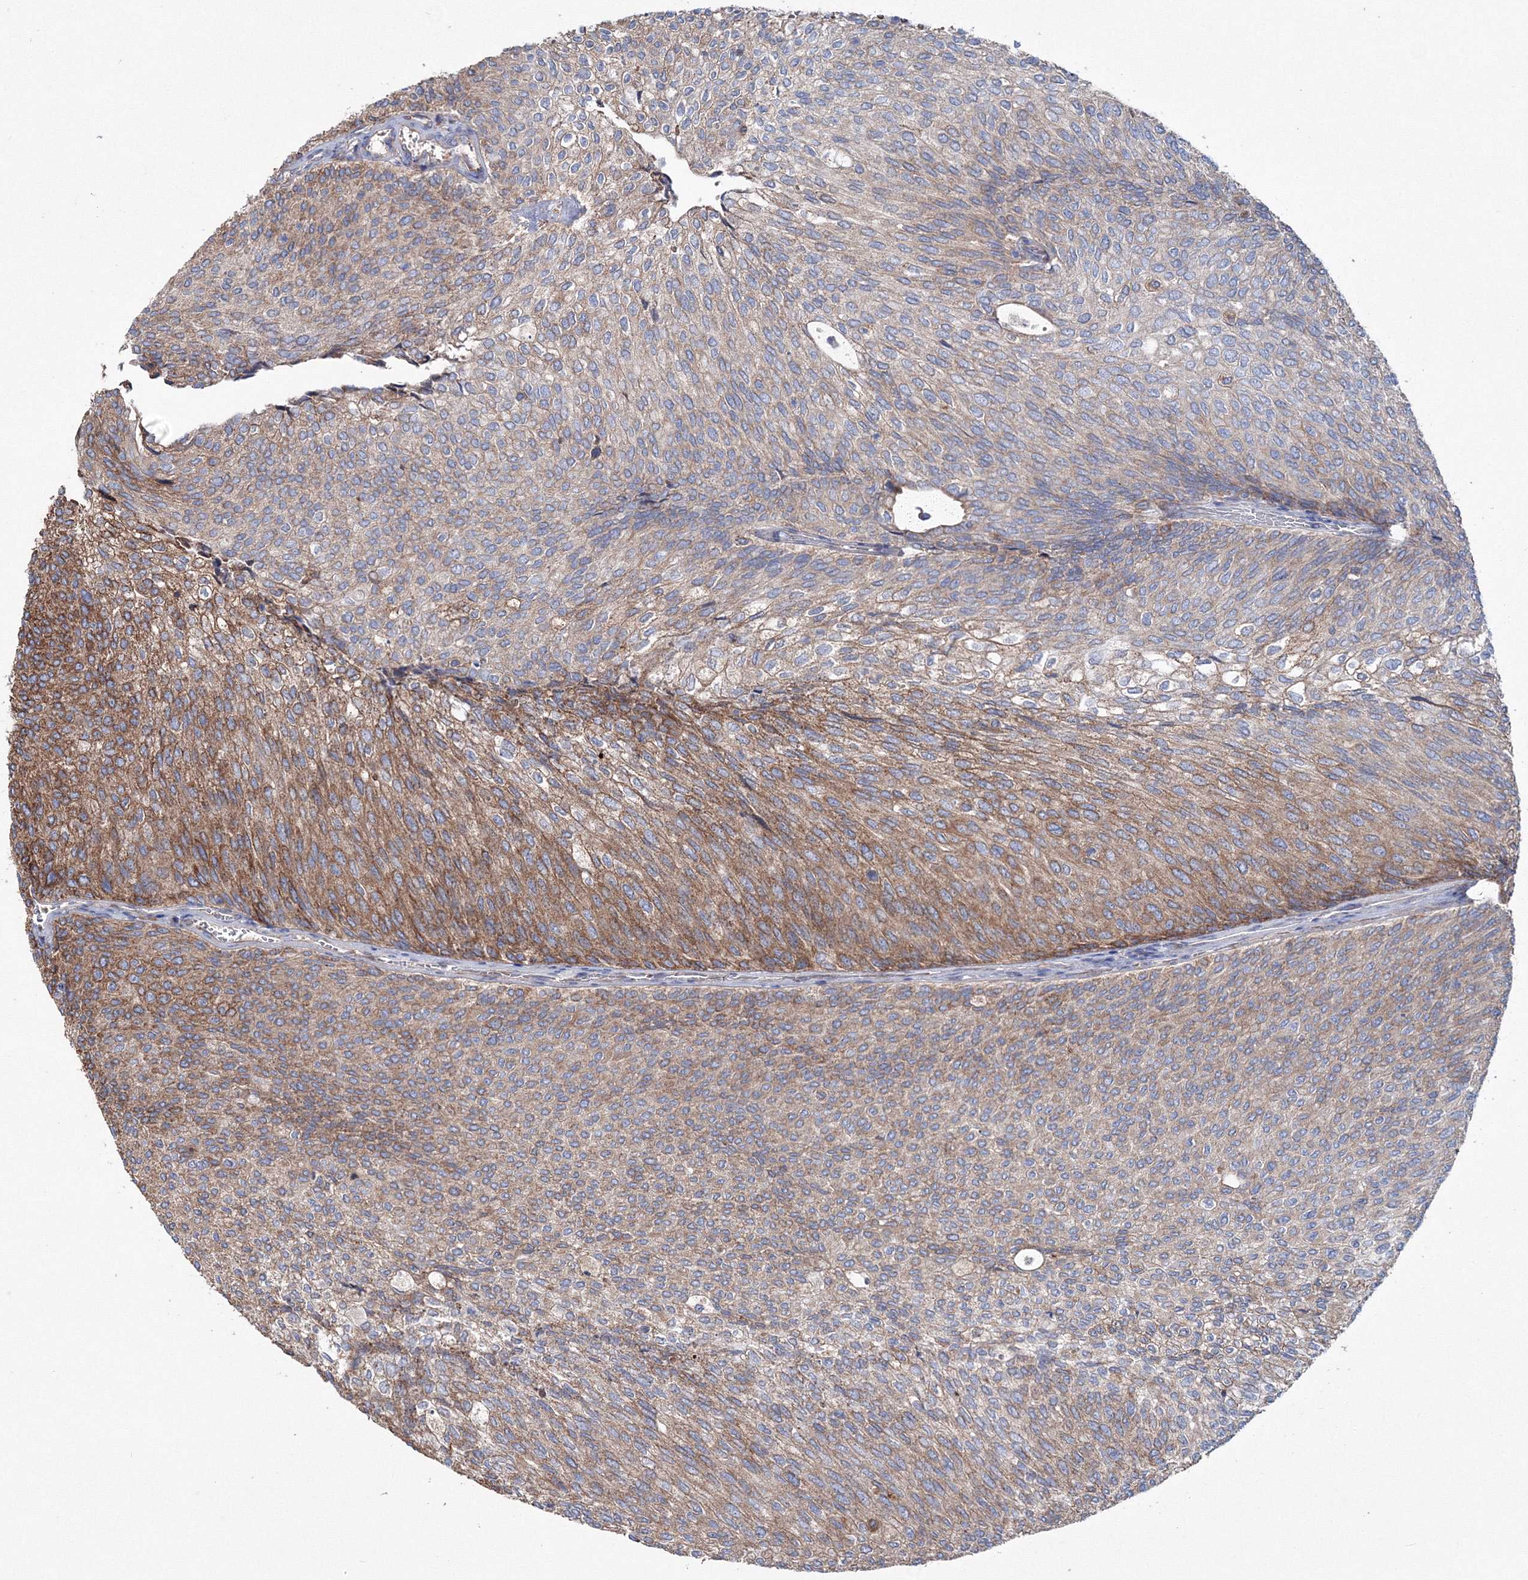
{"staining": {"intensity": "moderate", "quantity": "25%-75%", "location": "cytoplasmic/membranous"}, "tissue": "urothelial cancer", "cell_type": "Tumor cells", "image_type": "cancer", "snomed": [{"axis": "morphology", "description": "Urothelial carcinoma, Low grade"}, {"axis": "topography", "description": "Urinary bladder"}], "caption": "Protein expression analysis of human urothelial cancer reveals moderate cytoplasmic/membranous expression in about 25%-75% of tumor cells.", "gene": "VPS8", "patient": {"sex": "female", "age": 79}}